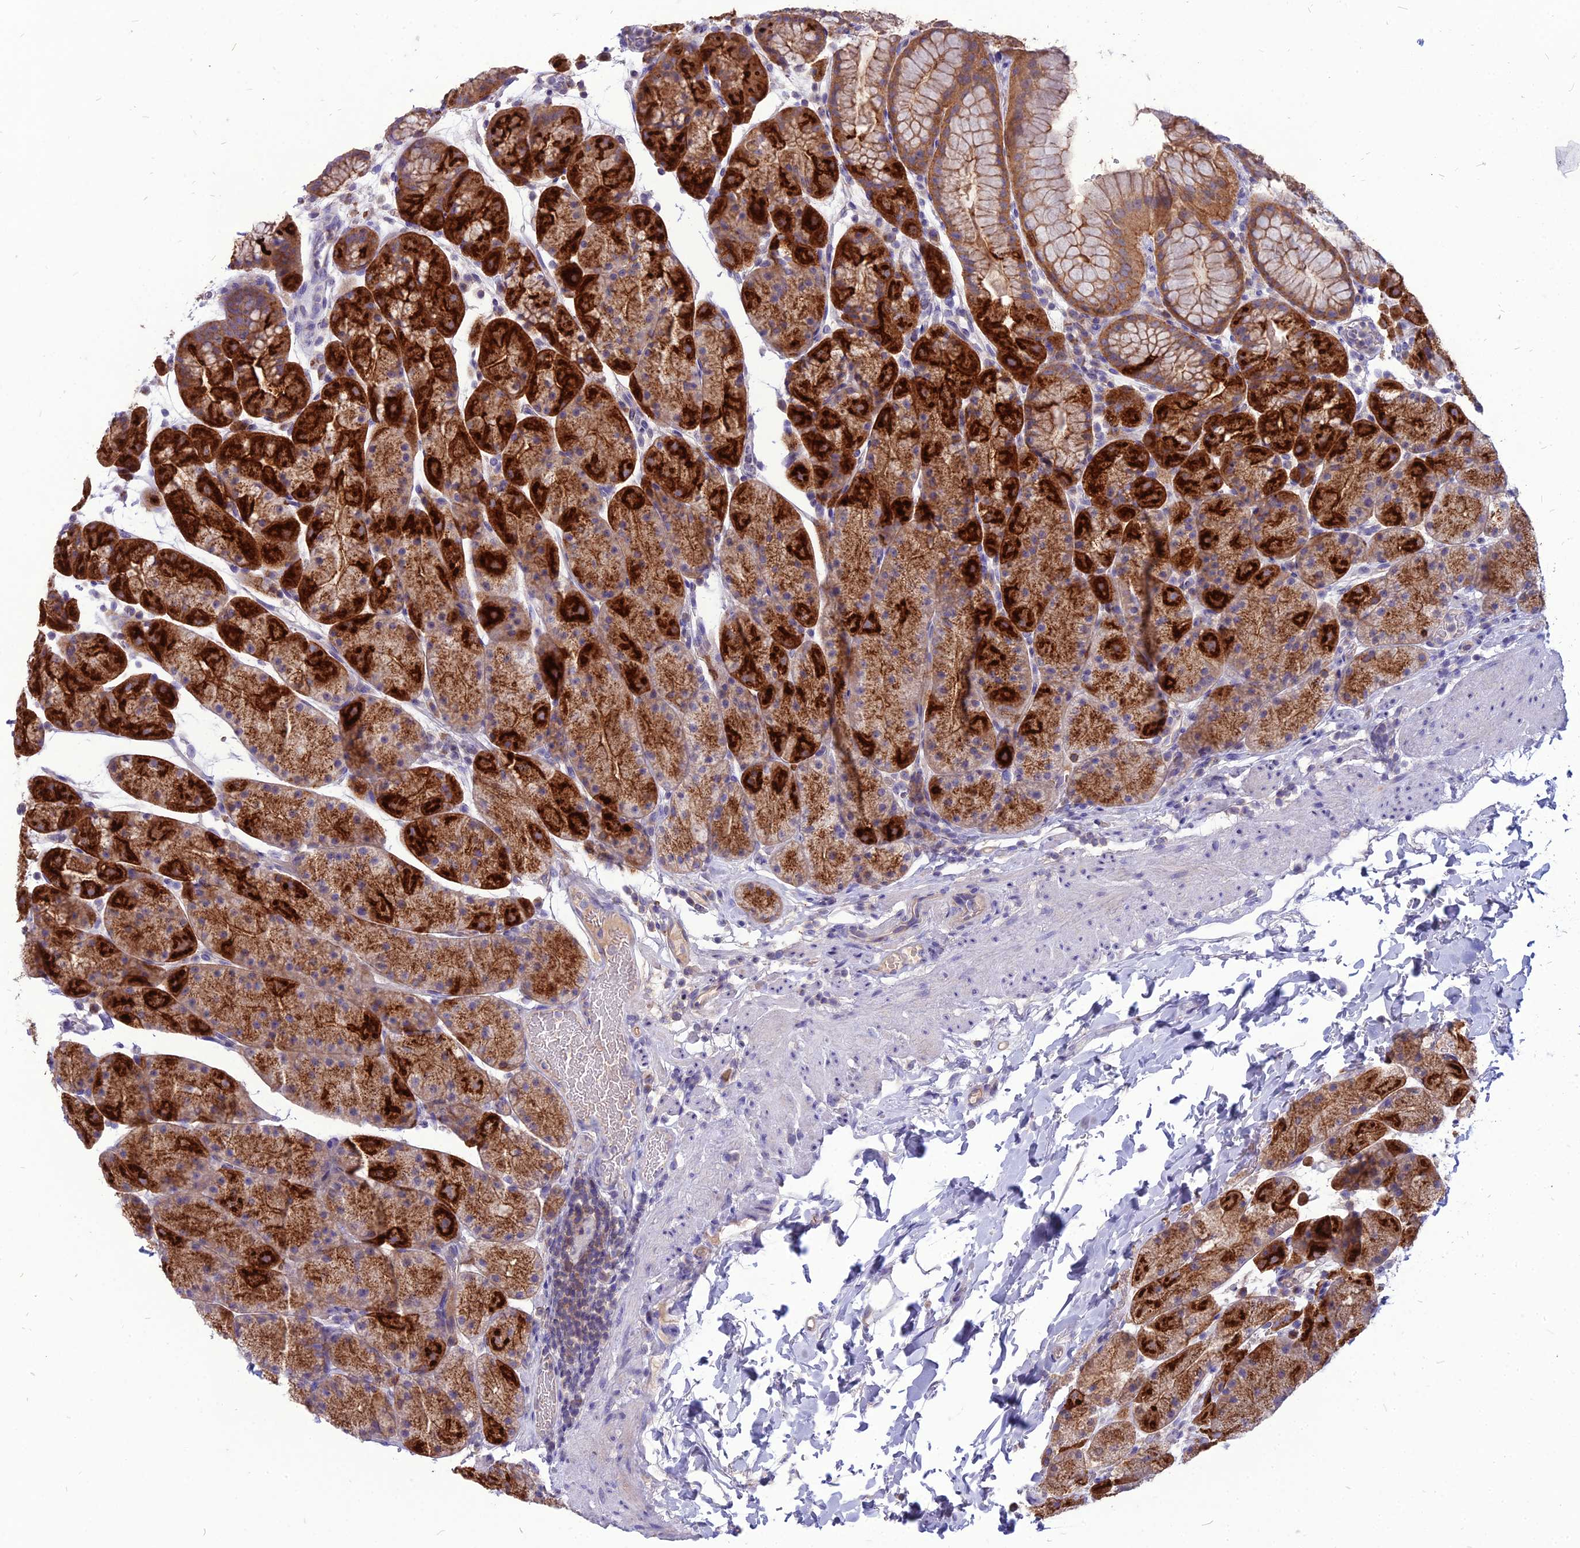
{"staining": {"intensity": "strong", "quantity": ">75%", "location": "cytoplasmic/membranous"}, "tissue": "stomach", "cell_type": "Glandular cells", "image_type": "normal", "snomed": [{"axis": "morphology", "description": "Normal tissue, NOS"}, {"axis": "topography", "description": "Stomach, upper"}, {"axis": "topography", "description": "Stomach, lower"}], "caption": "Immunohistochemical staining of benign stomach demonstrates high levels of strong cytoplasmic/membranous expression in approximately >75% of glandular cells.", "gene": "PCED1B", "patient": {"sex": "male", "age": 67}}